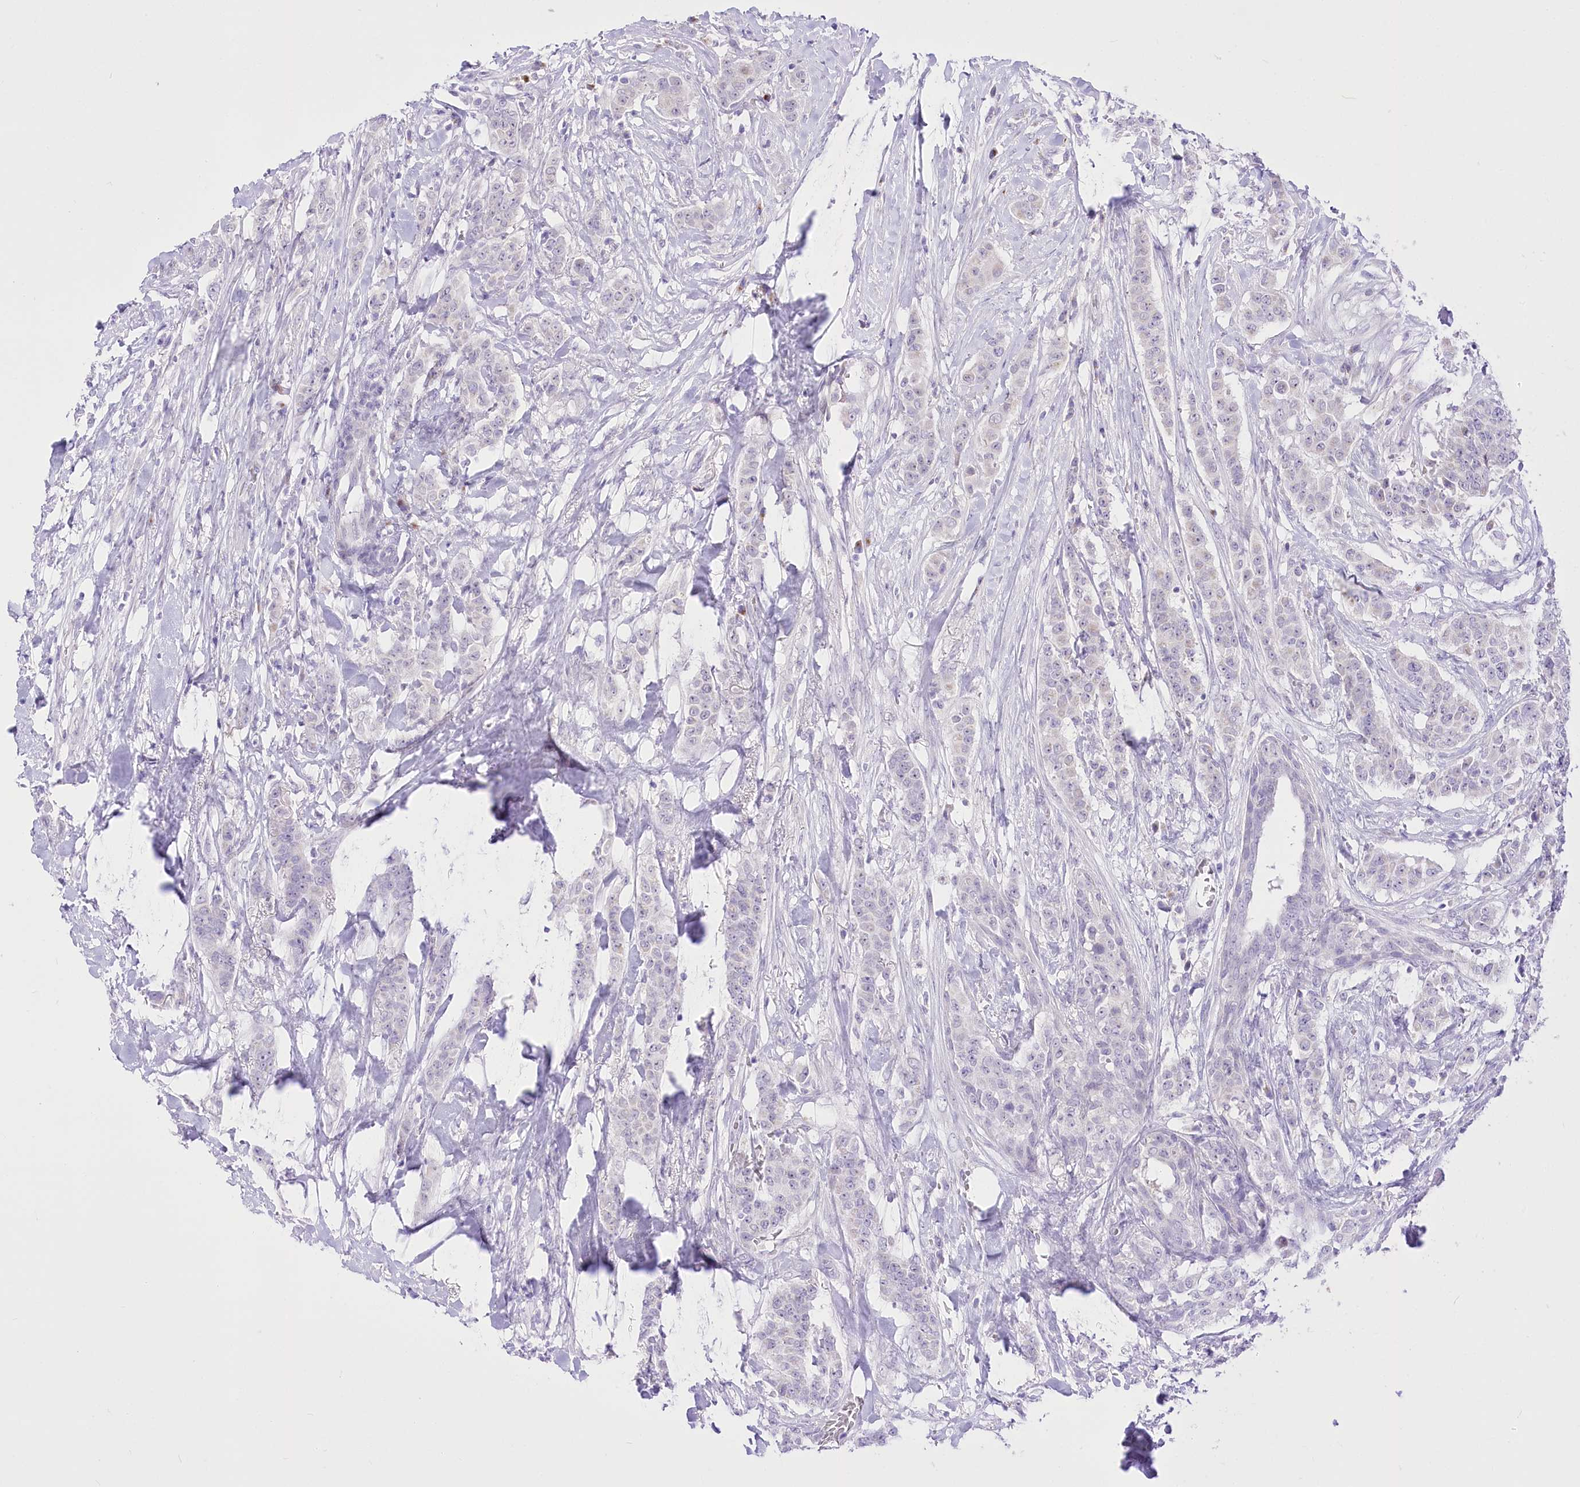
{"staining": {"intensity": "negative", "quantity": "none", "location": "none"}, "tissue": "breast cancer", "cell_type": "Tumor cells", "image_type": "cancer", "snomed": [{"axis": "morphology", "description": "Duct carcinoma"}, {"axis": "topography", "description": "Breast"}], "caption": "This is an immunohistochemistry photomicrograph of breast cancer. There is no staining in tumor cells.", "gene": "BEND7", "patient": {"sex": "female", "age": 40}}